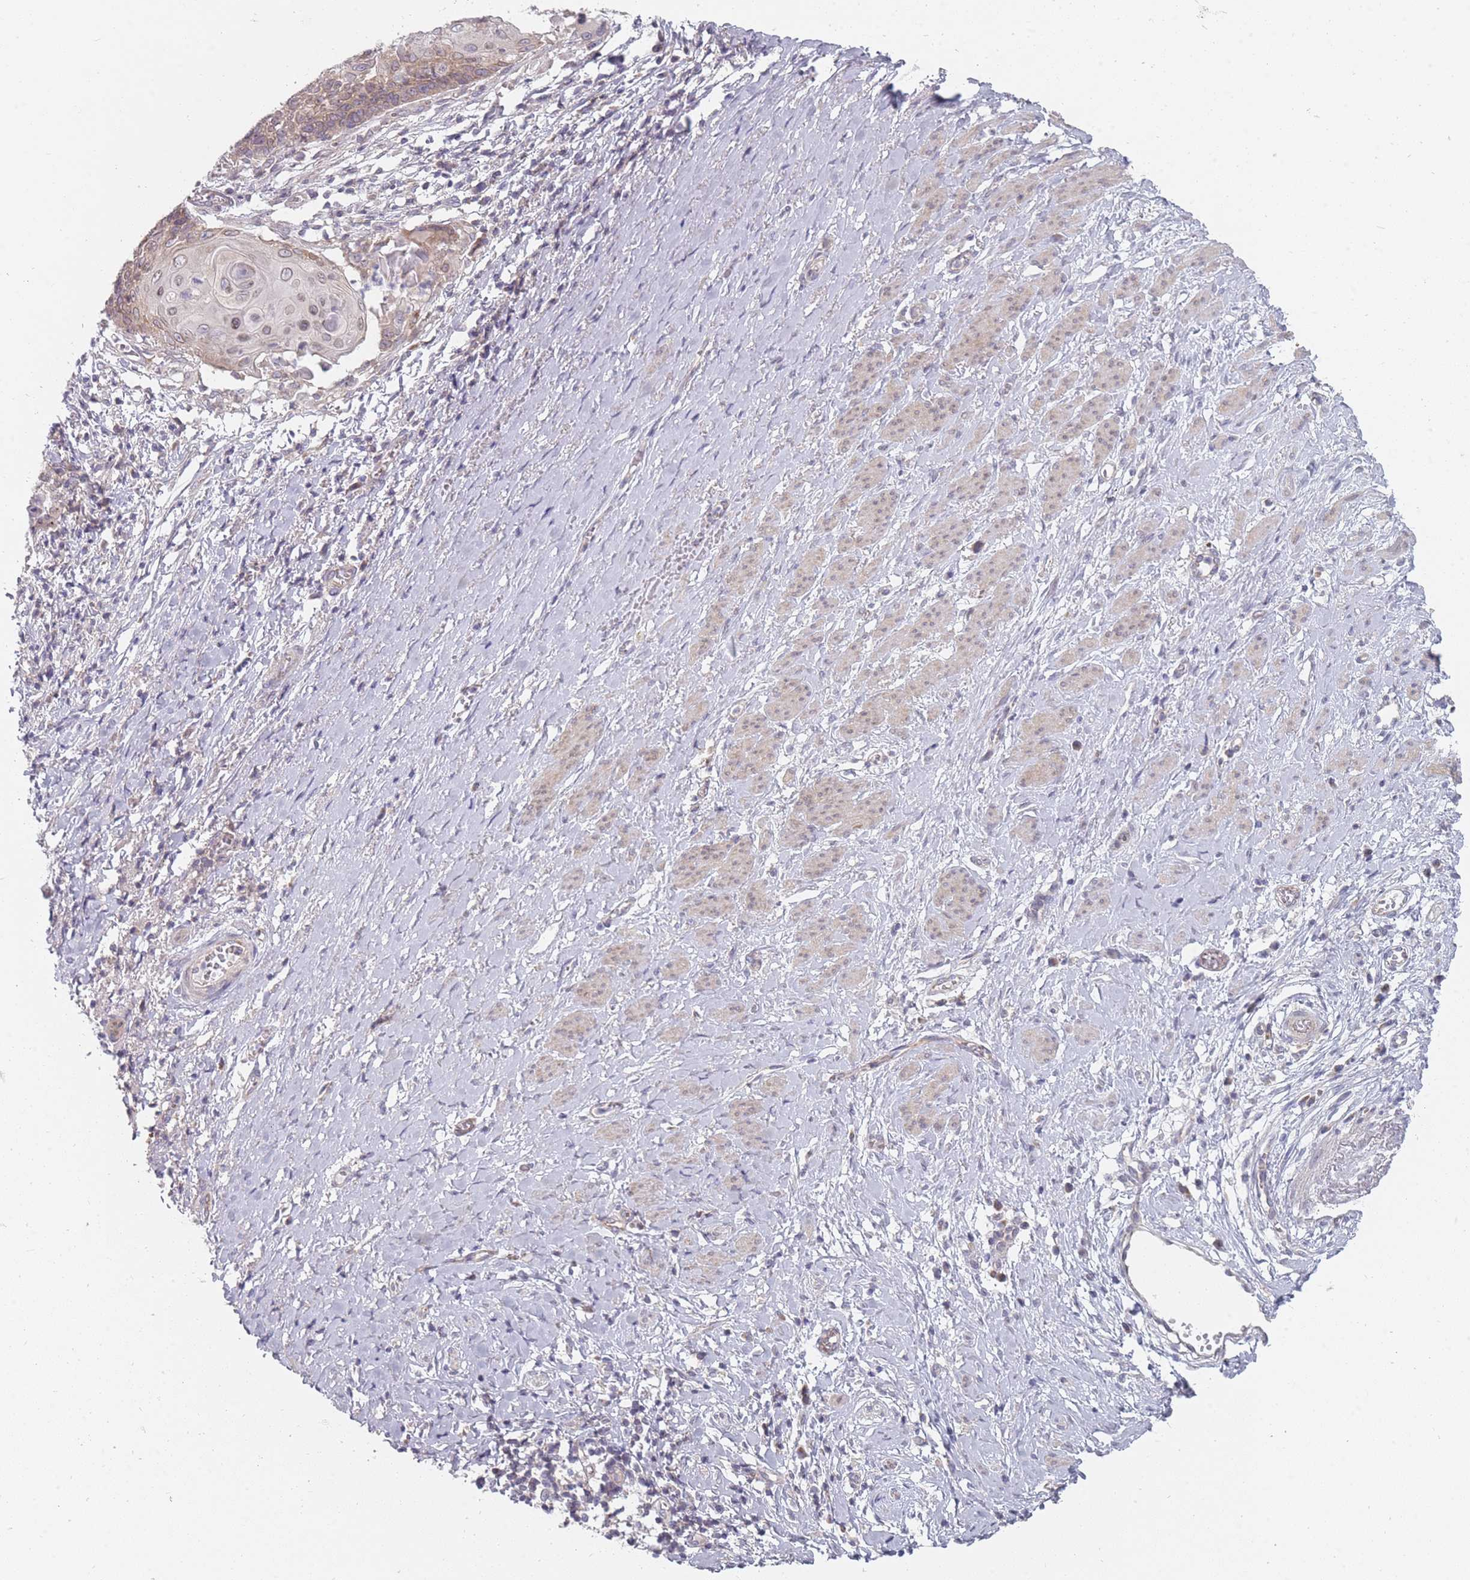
{"staining": {"intensity": "weak", "quantity": "25%-75%", "location": "cytoplasmic/membranous,nuclear"}, "tissue": "cervical cancer", "cell_type": "Tumor cells", "image_type": "cancer", "snomed": [{"axis": "morphology", "description": "Squamous cell carcinoma, NOS"}, {"axis": "topography", "description": "Cervix"}], "caption": "The image shows immunohistochemical staining of squamous cell carcinoma (cervical). There is weak cytoplasmic/membranous and nuclear expression is identified in approximately 25%-75% of tumor cells. The protein is stained brown, and the nuclei are stained in blue (DAB IHC with brightfield microscopy, high magnification).", "gene": "PCDH12", "patient": {"sex": "female", "age": 39}}